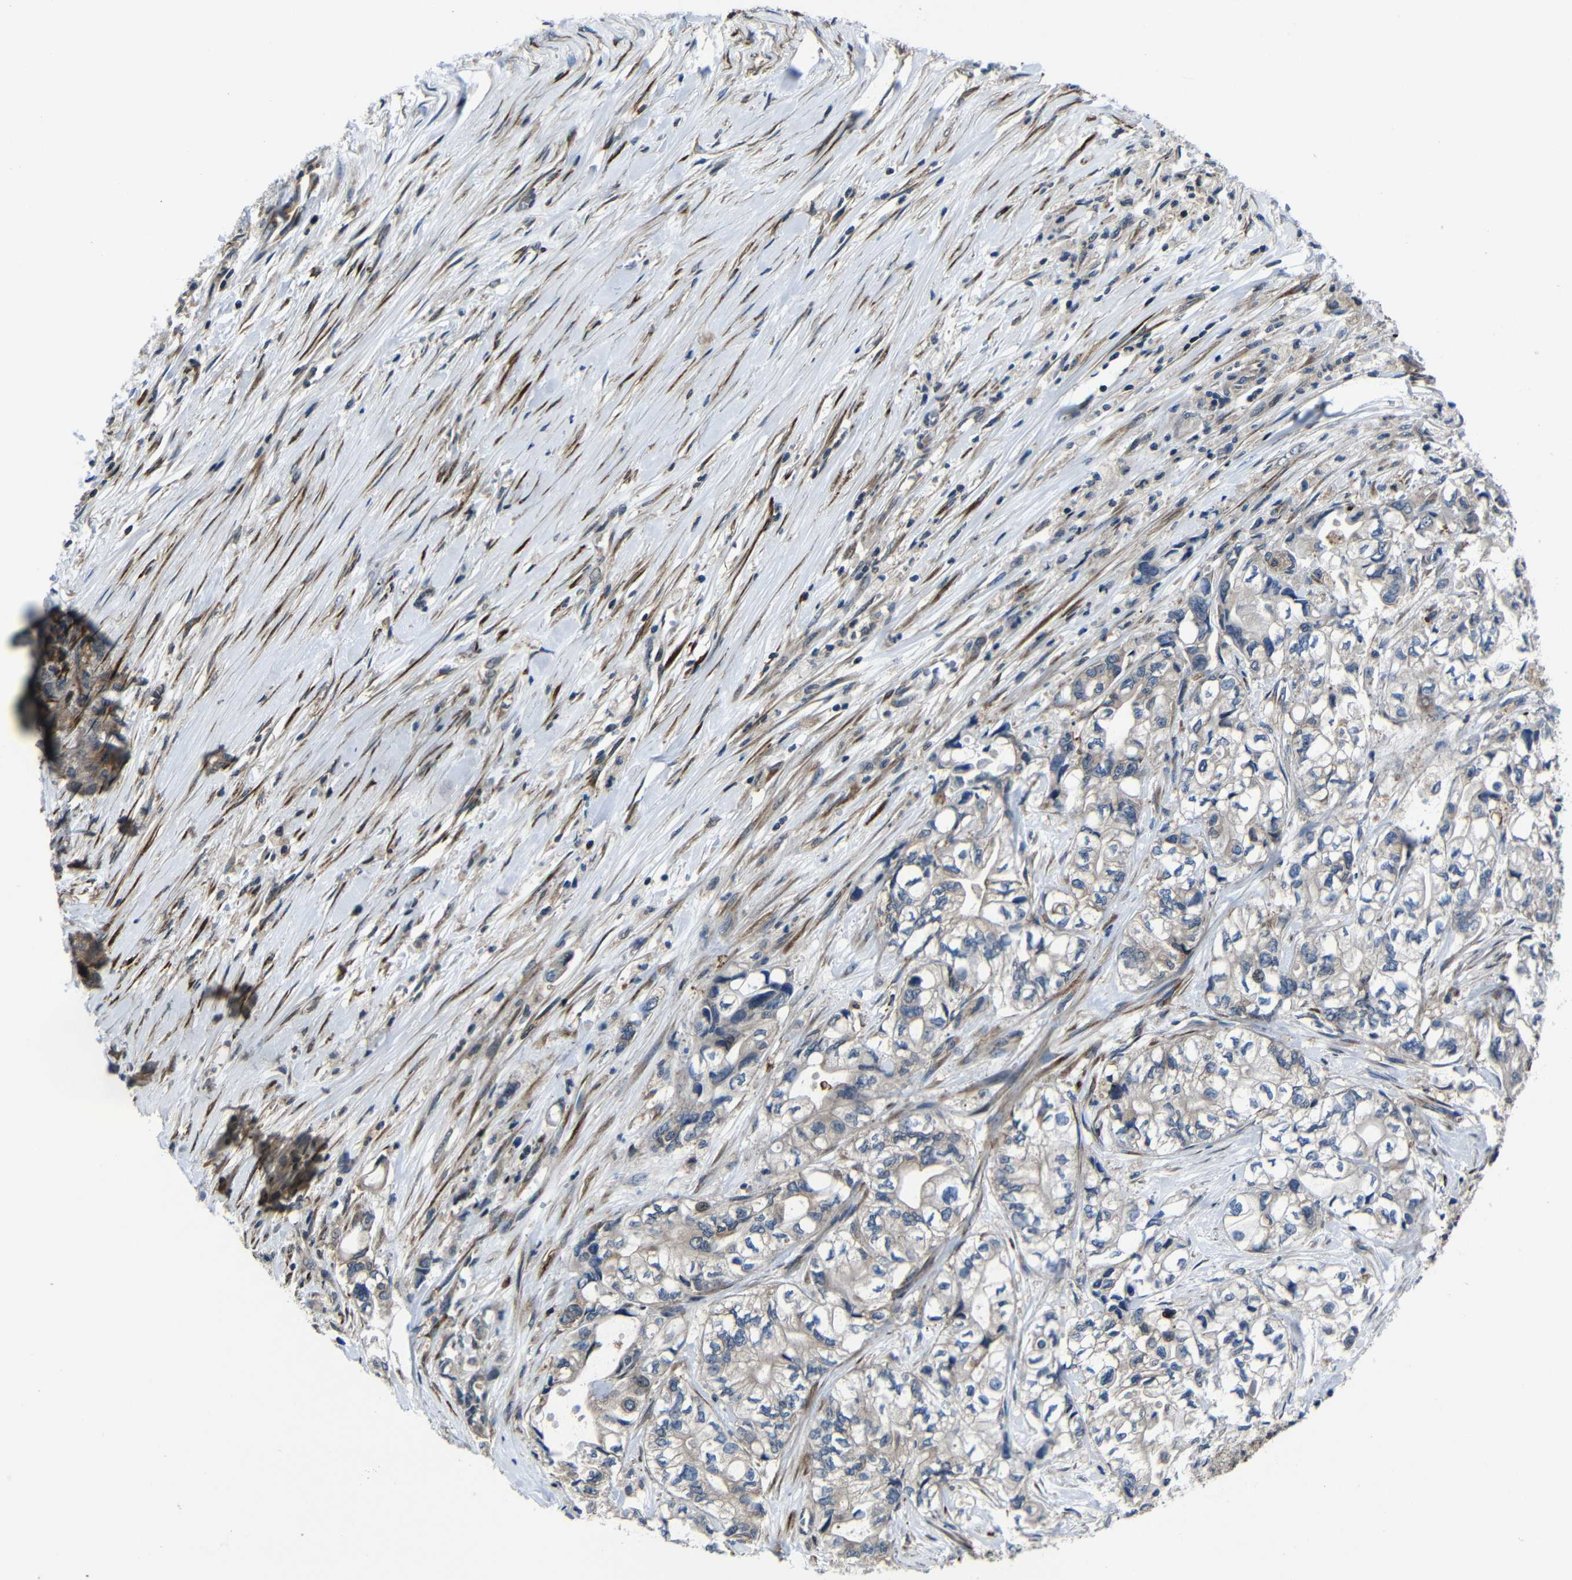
{"staining": {"intensity": "weak", "quantity": "<25%", "location": "cytoplasmic/membranous"}, "tissue": "pancreatic cancer", "cell_type": "Tumor cells", "image_type": "cancer", "snomed": [{"axis": "morphology", "description": "Adenocarcinoma, NOS"}, {"axis": "topography", "description": "Pancreas"}], "caption": "High magnification brightfield microscopy of pancreatic cancer (adenocarcinoma) stained with DAB (3,3'-diaminobenzidine) (brown) and counterstained with hematoxylin (blue): tumor cells show no significant expression.", "gene": "KIAA0513", "patient": {"sex": "male", "age": 79}}